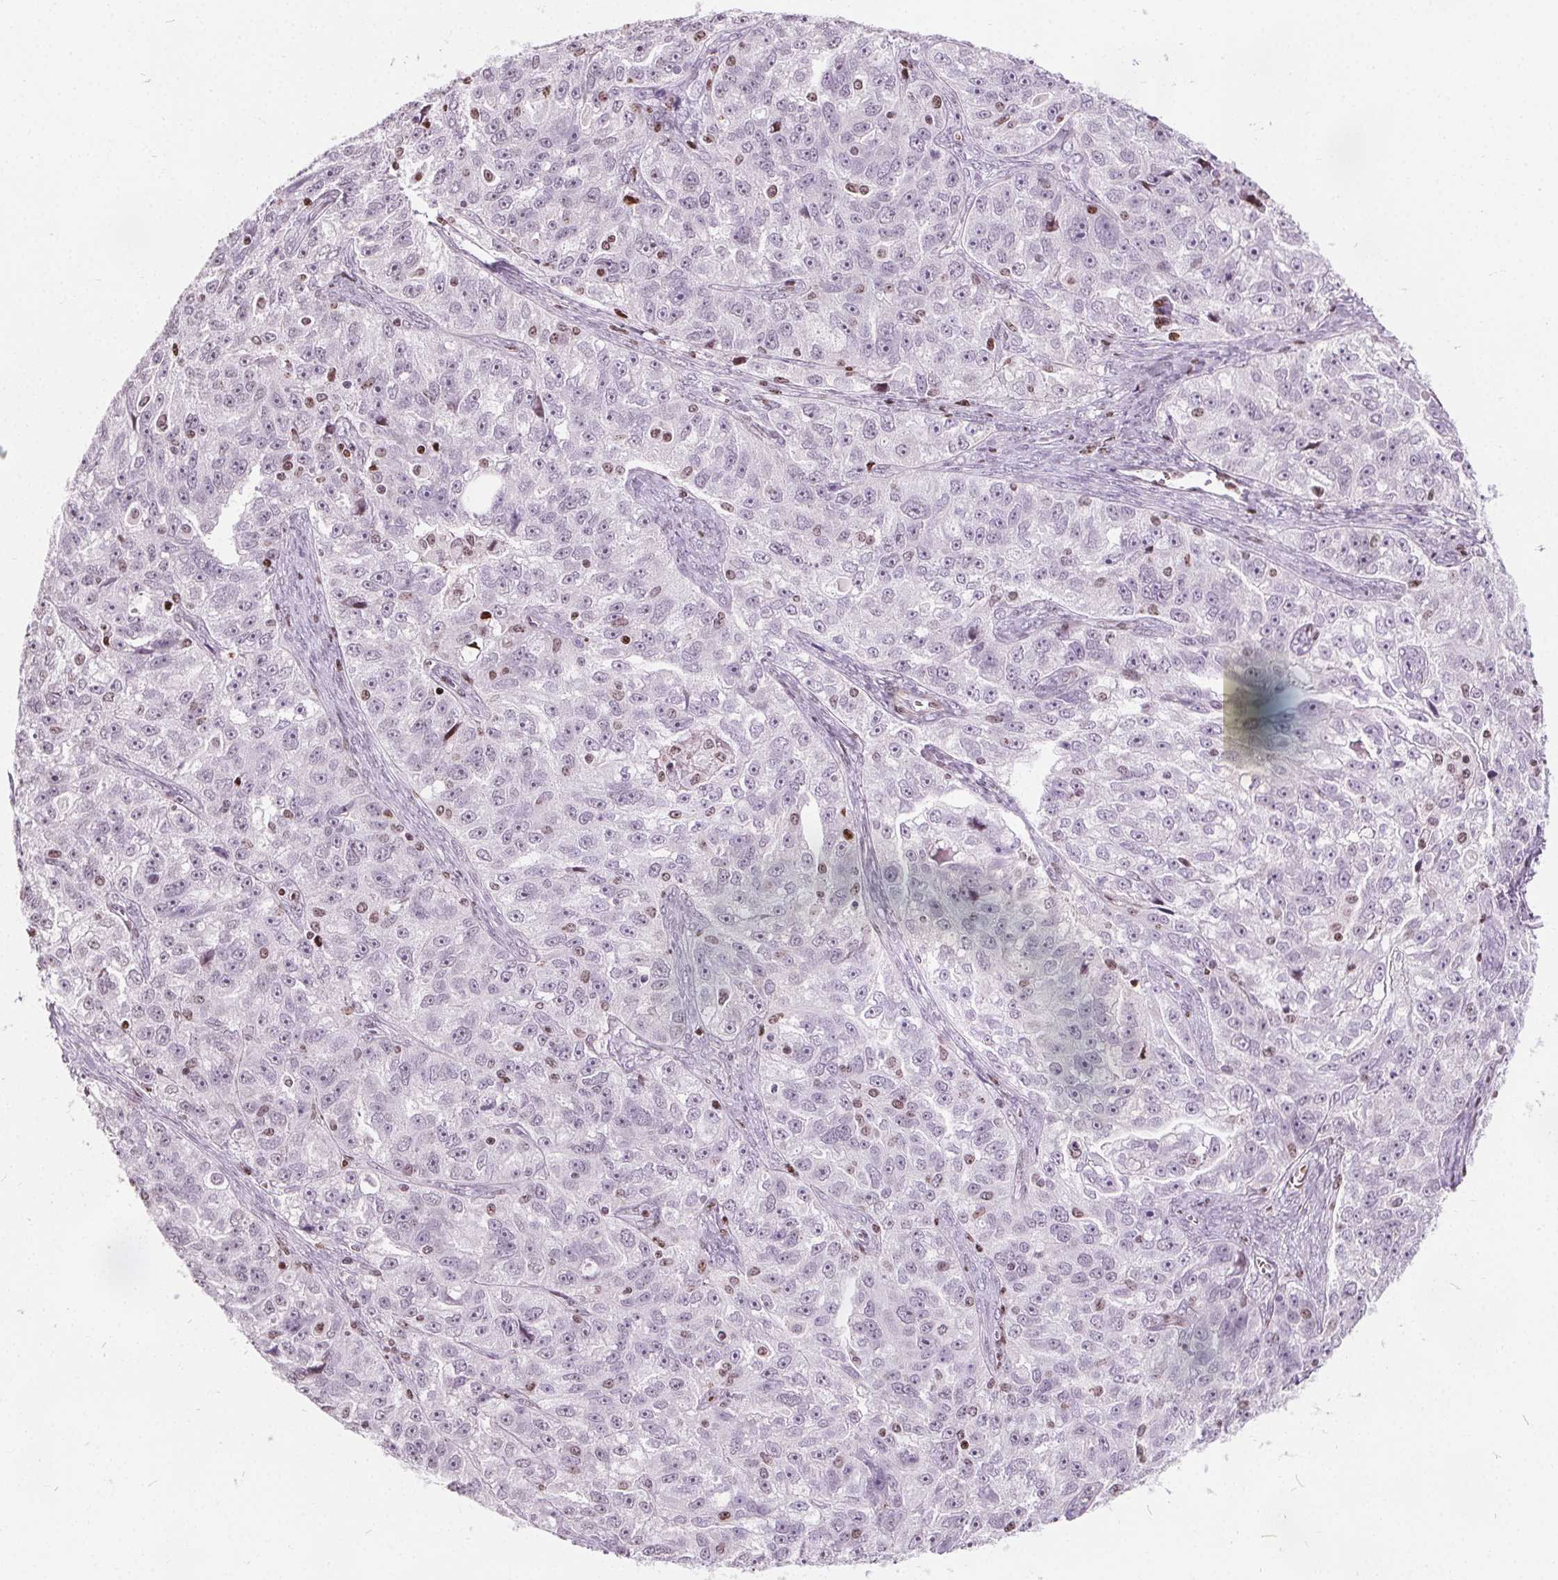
{"staining": {"intensity": "negative", "quantity": "none", "location": "none"}, "tissue": "ovarian cancer", "cell_type": "Tumor cells", "image_type": "cancer", "snomed": [{"axis": "morphology", "description": "Cystadenocarcinoma, serous, NOS"}, {"axis": "topography", "description": "Ovary"}], "caption": "This is a micrograph of IHC staining of ovarian serous cystadenocarcinoma, which shows no staining in tumor cells.", "gene": "ISLR2", "patient": {"sex": "female", "age": 51}}